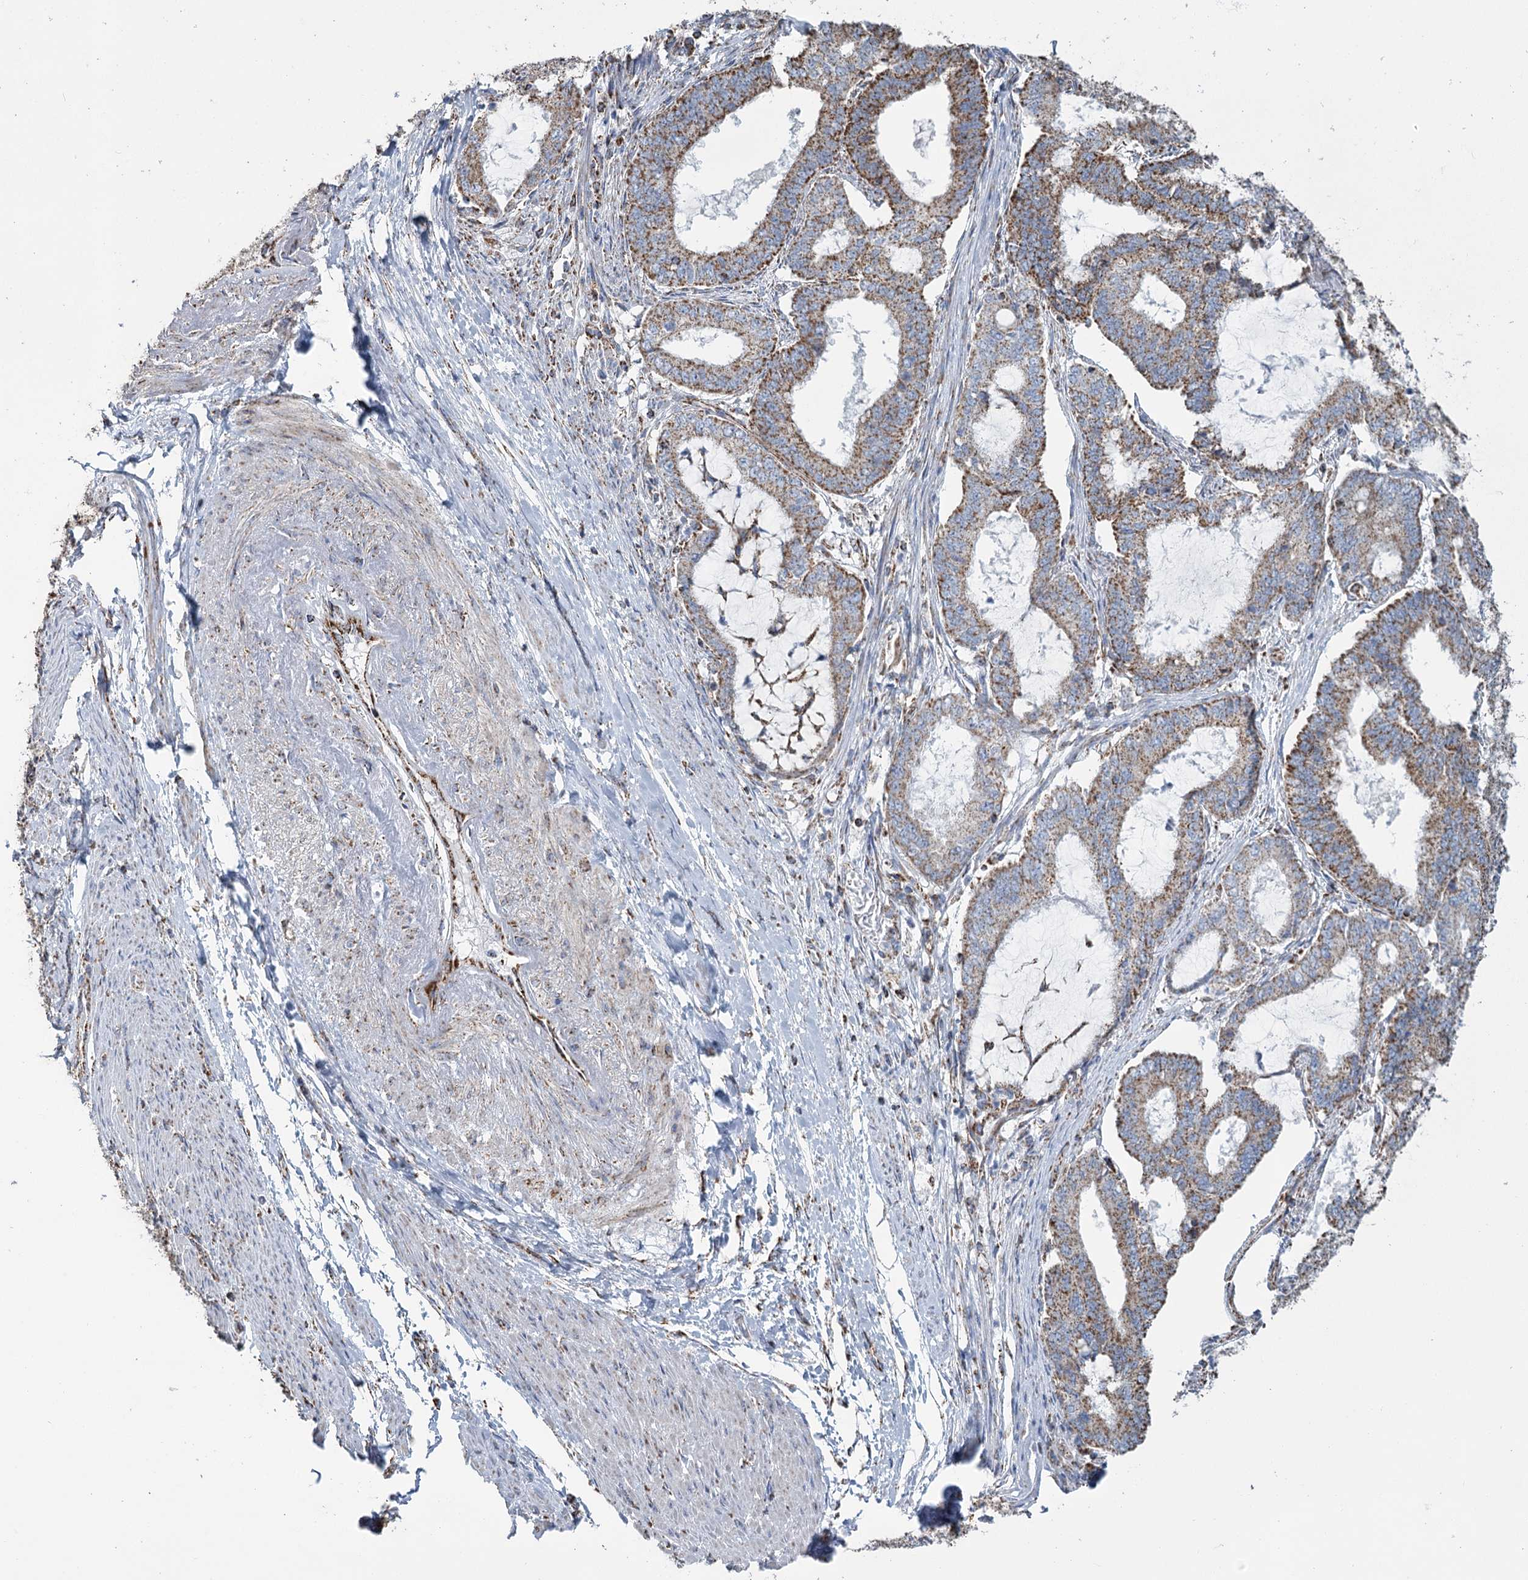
{"staining": {"intensity": "moderate", "quantity": ">75%", "location": "cytoplasmic/membranous"}, "tissue": "endometrial cancer", "cell_type": "Tumor cells", "image_type": "cancer", "snomed": [{"axis": "morphology", "description": "Adenocarcinoma, NOS"}, {"axis": "topography", "description": "Endometrium"}], "caption": "A micrograph of endometrial cancer (adenocarcinoma) stained for a protein displays moderate cytoplasmic/membranous brown staining in tumor cells.", "gene": "MRPL44", "patient": {"sex": "female", "age": 51}}